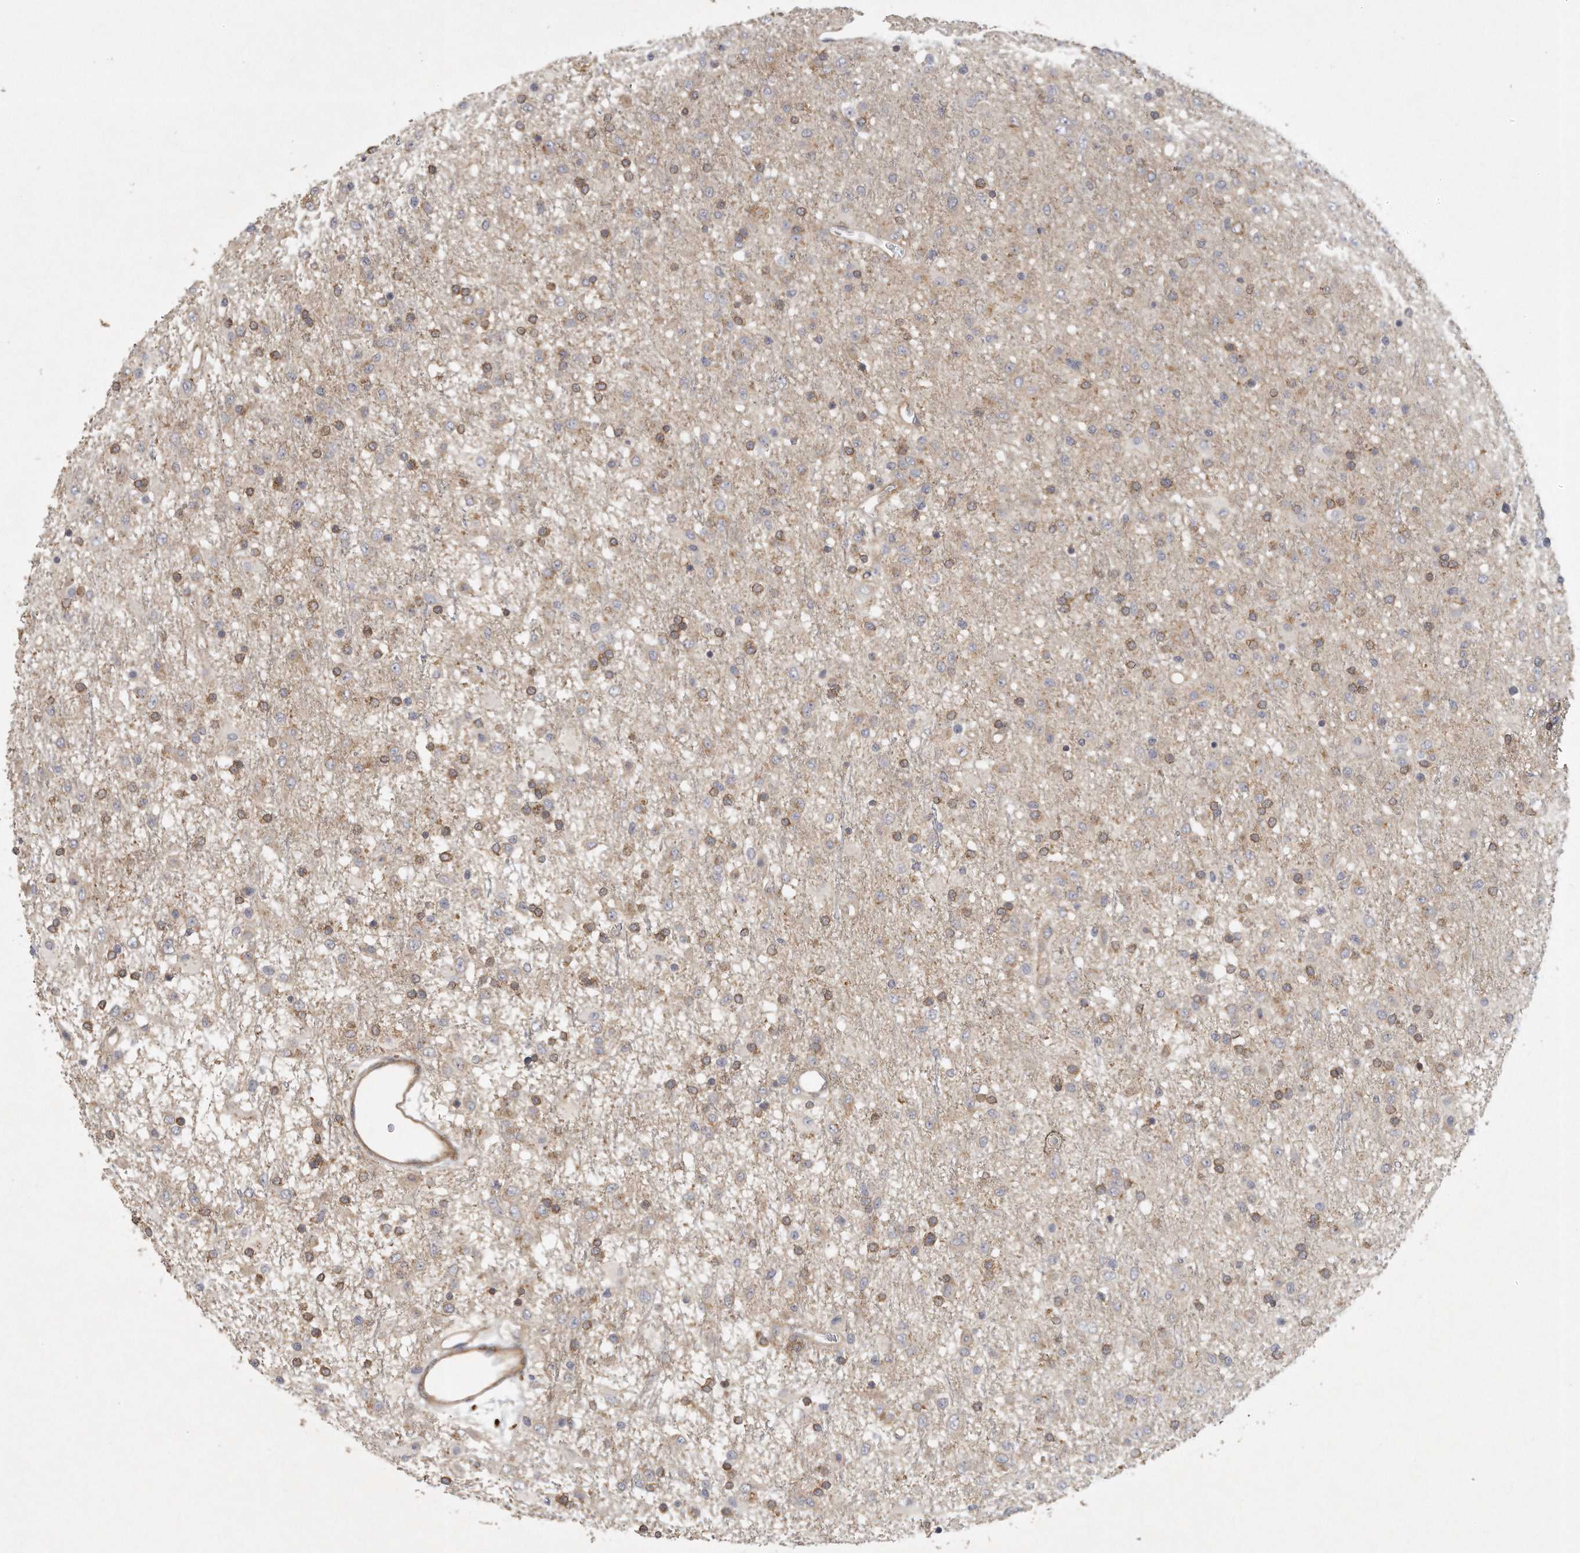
{"staining": {"intensity": "moderate", "quantity": ">75%", "location": "cytoplasmic/membranous"}, "tissue": "glioma", "cell_type": "Tumor cells", "image_type": "cancer", "snomed": [{"axis": "morphology", "description": "Glioma, malignant, Low grade"}, {"axis": "topography", "description": "Brain"}], "caption": "Protein expression by immunohistochemistry (IHC) exhibits moderate cytoplasmic/membranous positivity in approximately >75% of tumor cells in malignant glioma (low-grade). (IHC, brightfield microscopy, high magnification).", "gene": "MTERF4", "patient": {"sex": "male", "age": 65}}